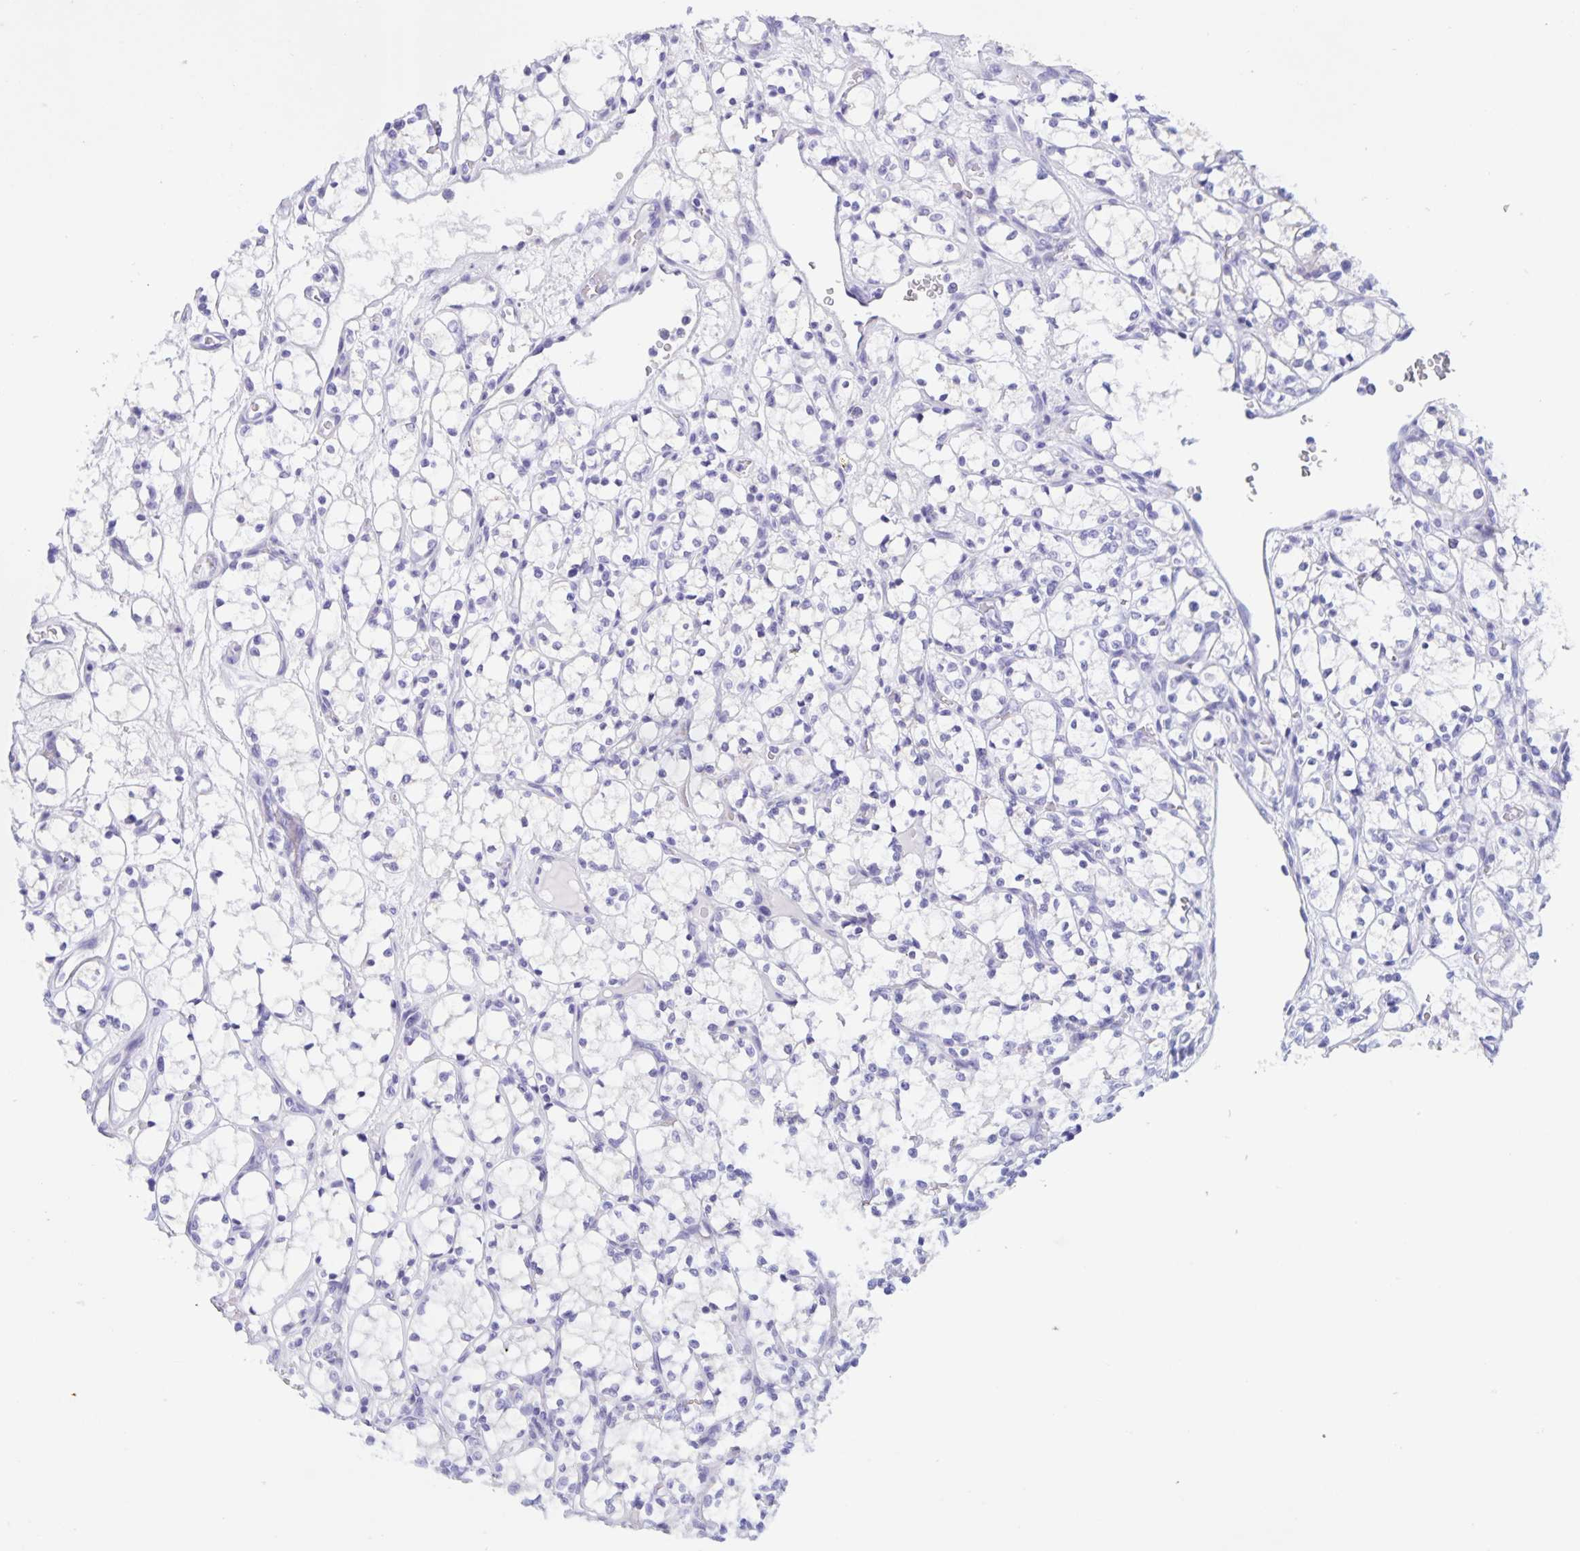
{"staining": {"intensity": "negative", "quantity": "none", "location": "none"}, "tissue": "renal cancer", "cell_type": "Tumor cells", "image_type": "cancer", "snomed": [{"axis": "morphology", "description": "Adenocarcinoma, NOS"}, {"axis": "topography", "description": "Kidney"}], "caption": "IHC photomicrograph of neoplastic tissue: adenocarcinoma (renal) stained with DAB exhibits no significant protein expression in tumor cells. Nuclei are stained in blue.", "gene": "TGIF2LX", "patient": {"sex": "female", "age": 69}}